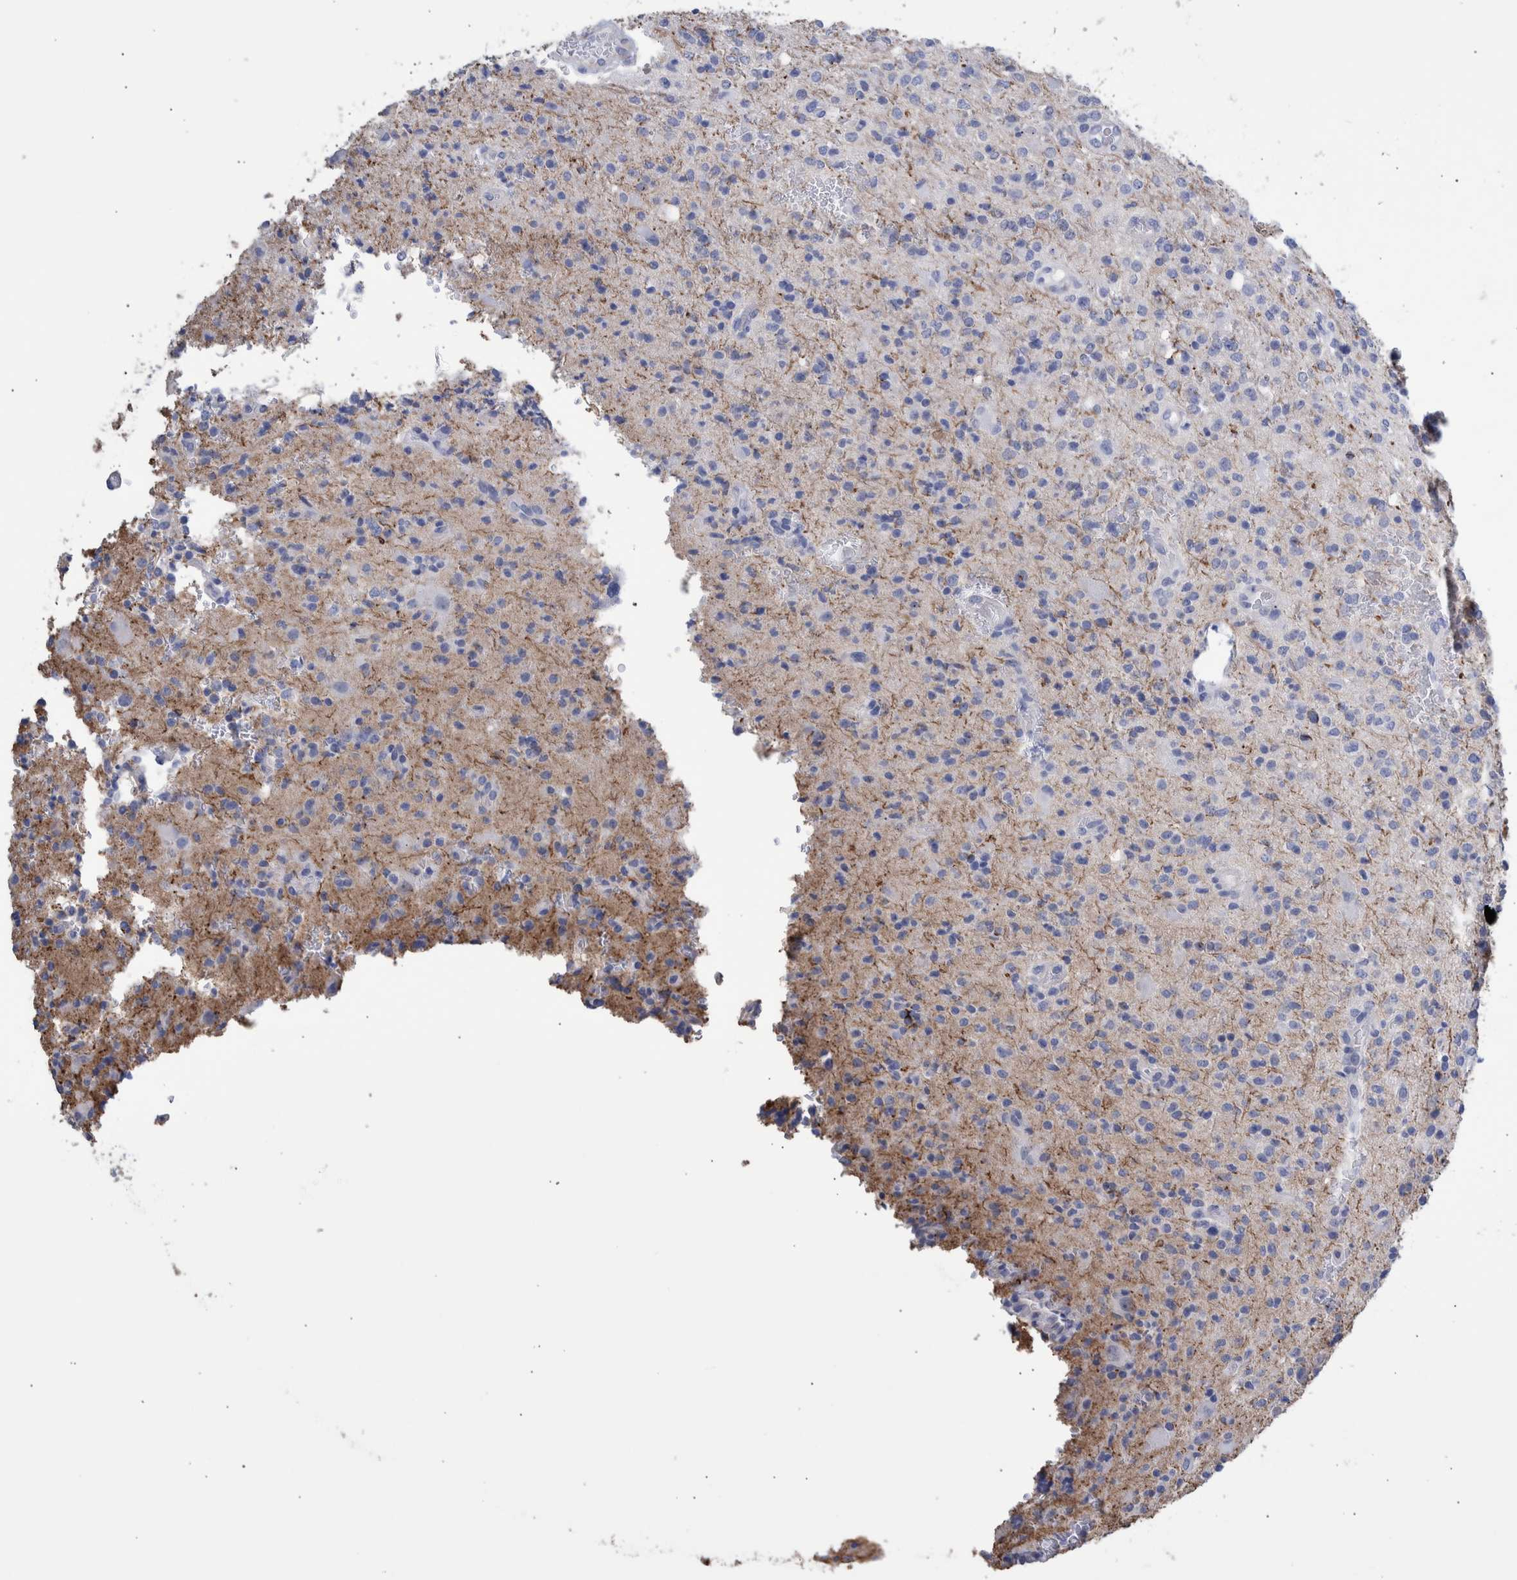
{"staining": {"intensity": "negative", "quantity": "none", "location": "none"}, "tissue": "glioma", "cell_type": "Tumor cells", "image_type": "cancer", "snomed": [{"axis": "morphology", "description": "Glioma, malignant, High grade"}, {"axis": "topography", "description": "Brain"}], "caption": "Immunohistochemistry photomicrograph of human malignant high-grade glioma stained for a protein (brown), which demonstrates no positivity in tumor cells.", "gene": "PPP3CC", "patient": {"sex": "male", "age": 34}}